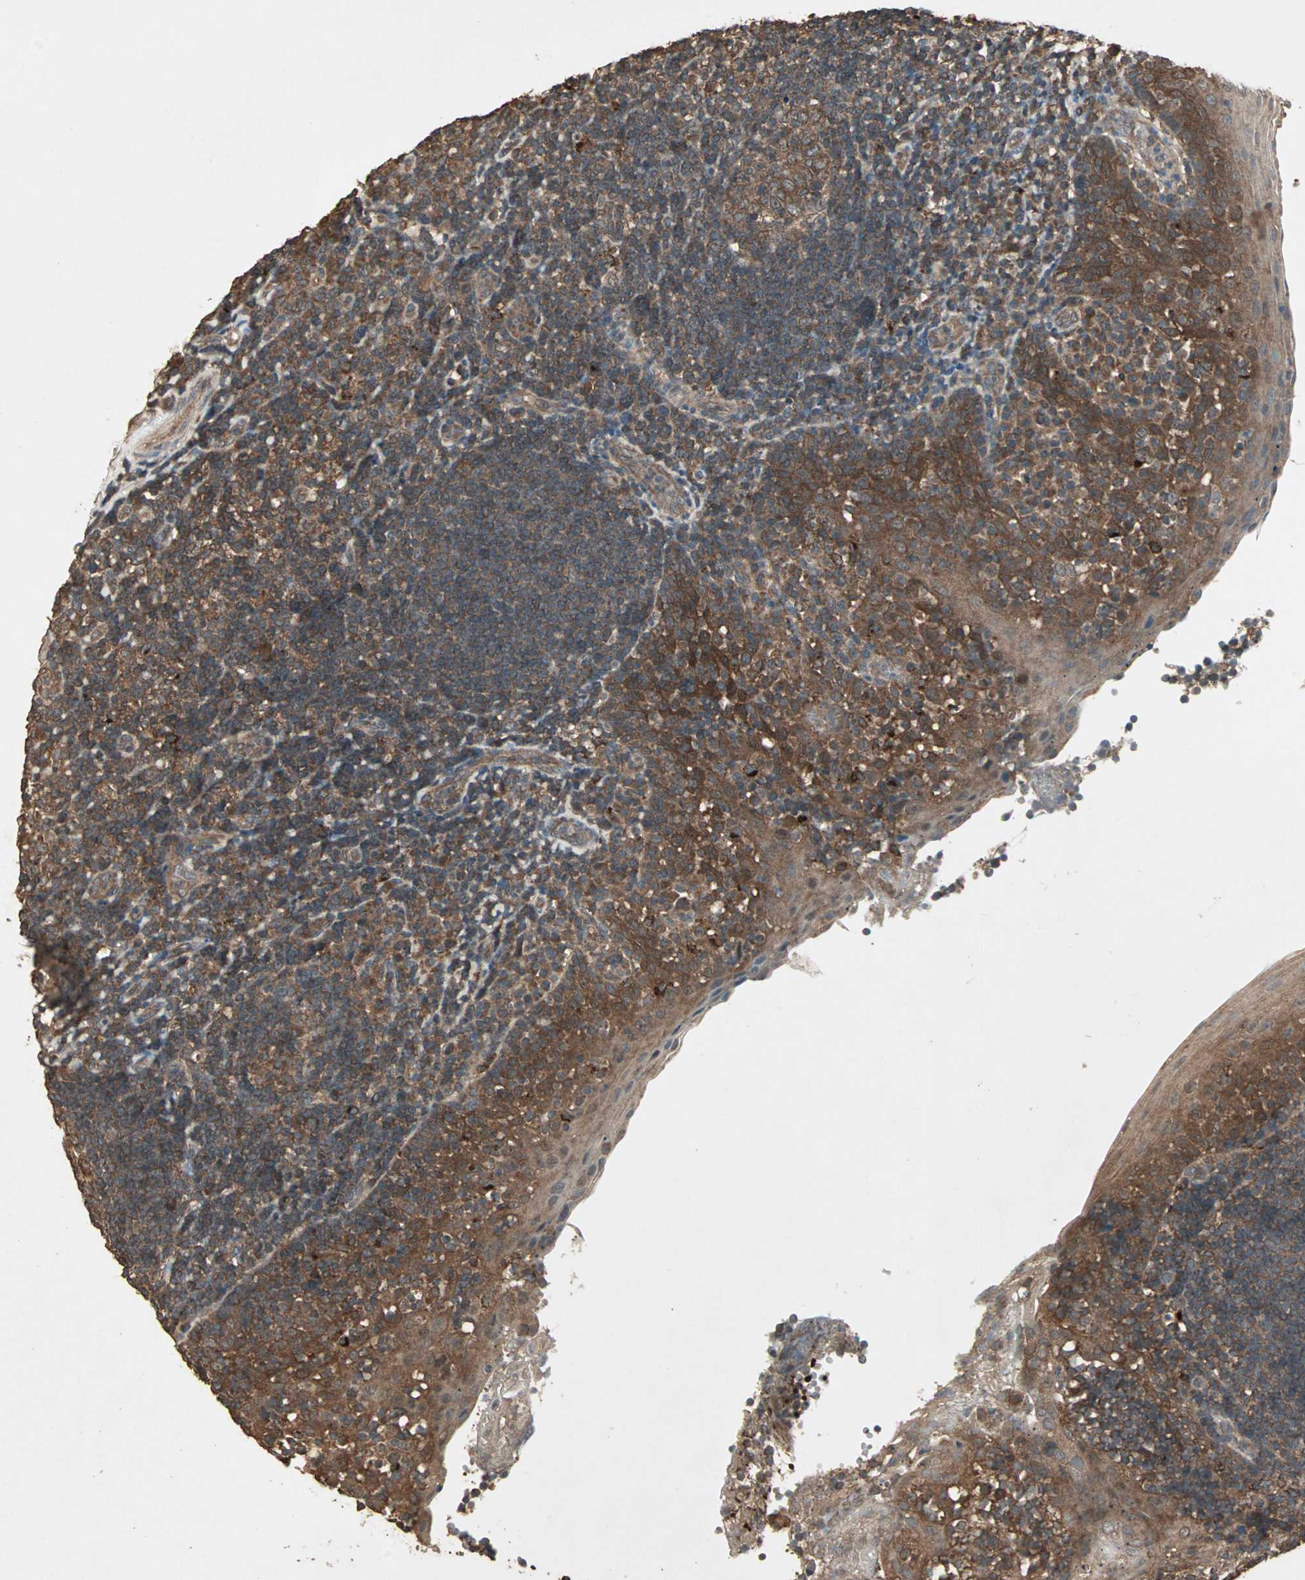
{"staining": {"intensity": "strong", "quantity": ">75%", "location": "cytoplasmic/membranous"}, "tissue": "tonsil", "cell_type": "Germinal center cells", "image_type": "normal", "snomed": [{"axis": "morphology", "description": "Normal tissue, NOS"}, {"axis": "topography", "description": "Tonsil"}], "caption": "Protein analysis of normal tonsil exhibits strong cytoplasmic/membranous positivity in about >75% of germinal center cells.", "gene": "UBAC1", "patient": {"sex": "female", "age": 40}}